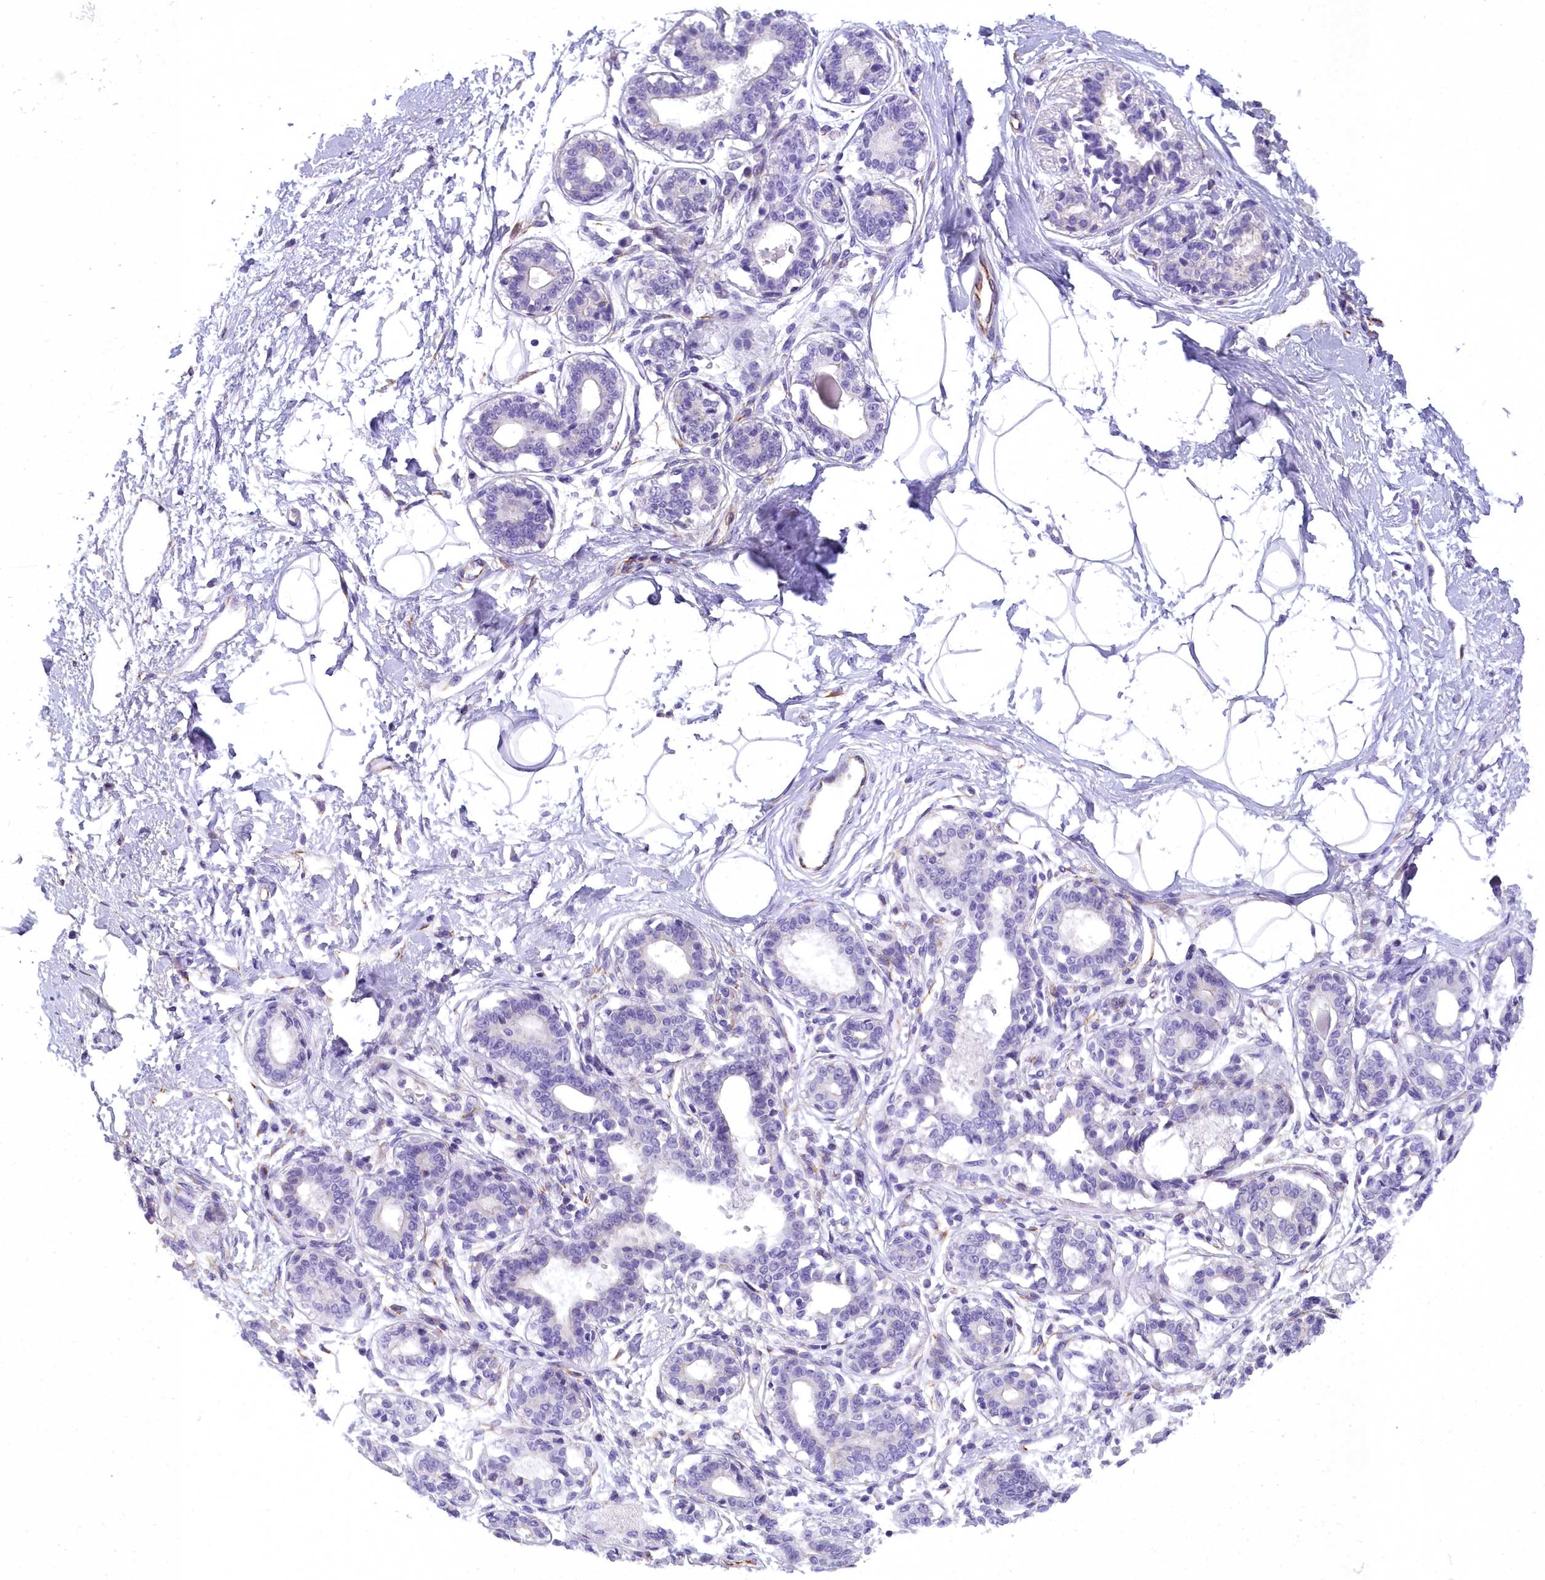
{"staining": {"intensity": "negative", "quantity": "none", "location": "none"}, "tissue": "breast", "cell_type": "Adipocytes", "image_type": "normal", "snomed": [{"axis": "morphology", "description": "Normal tissue, NOS"}, {"axis": "topography", "description": "Breast"}], "caption": "High power microscopy image of an IHC histopathology image of unremarkable breast, revealing no significant staining in adipocytes. (DAB (3,3'-diaminobenzidine) immunohistochemistry, high magnification).", "gene": "TIMM22", "patient": {"sex": "female", "age": 45}}